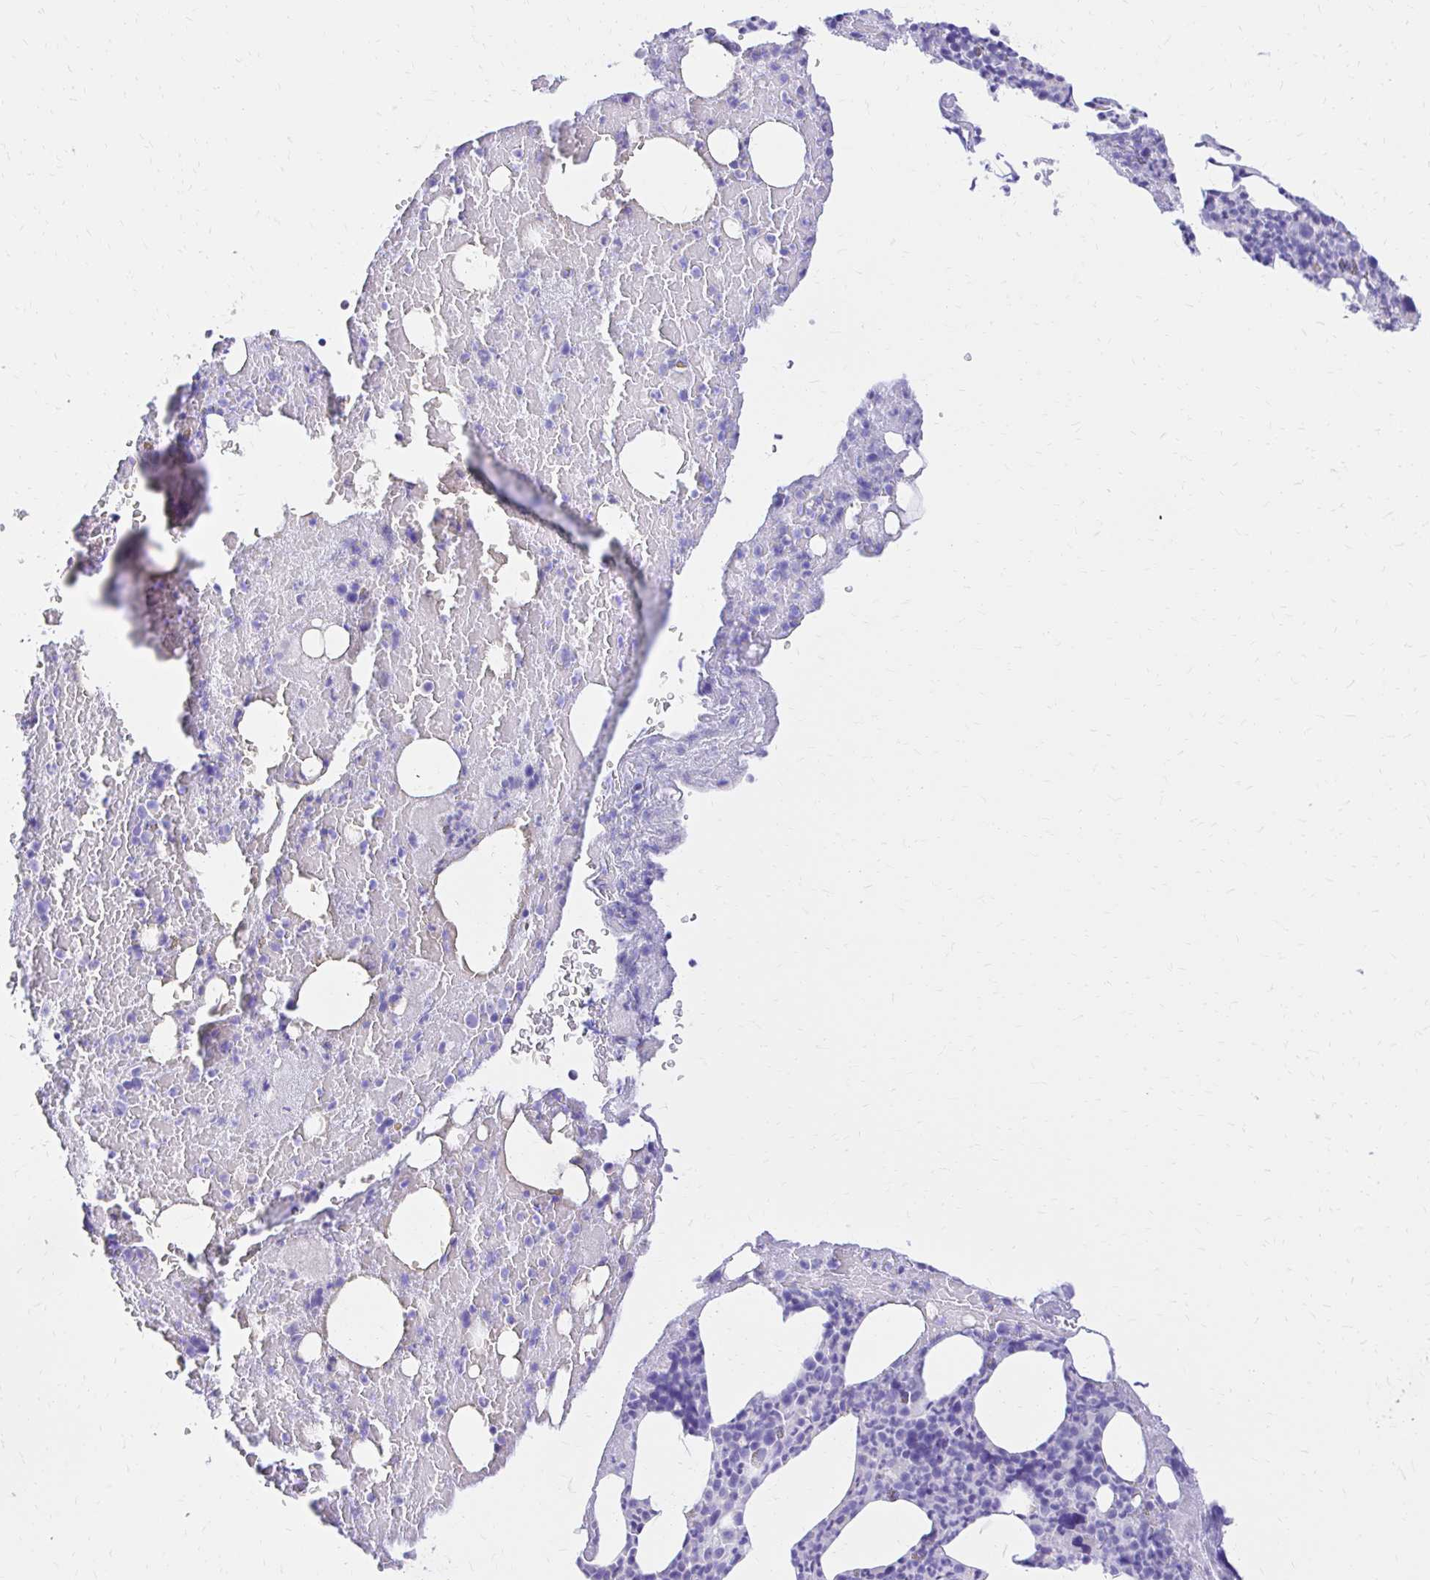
{"staining": {"intensity": "negative", "quantity": "none", "location": "none"}, "tissue": "bone marrow", "cell_type": "Hematopoietic cells", "image_type": "normal", "snomed": [{"axis": "morphology", "description": "Normal tissue, NOS"}, {"axis": "topography", "description": "Bone marrow"}], "caption": "Photomicrograph shows no significant protein staining in hematopoietic cells of unremarkable bone marrow.", "gene": "S100G", "patient": {"sex": "female", "age": 59}}